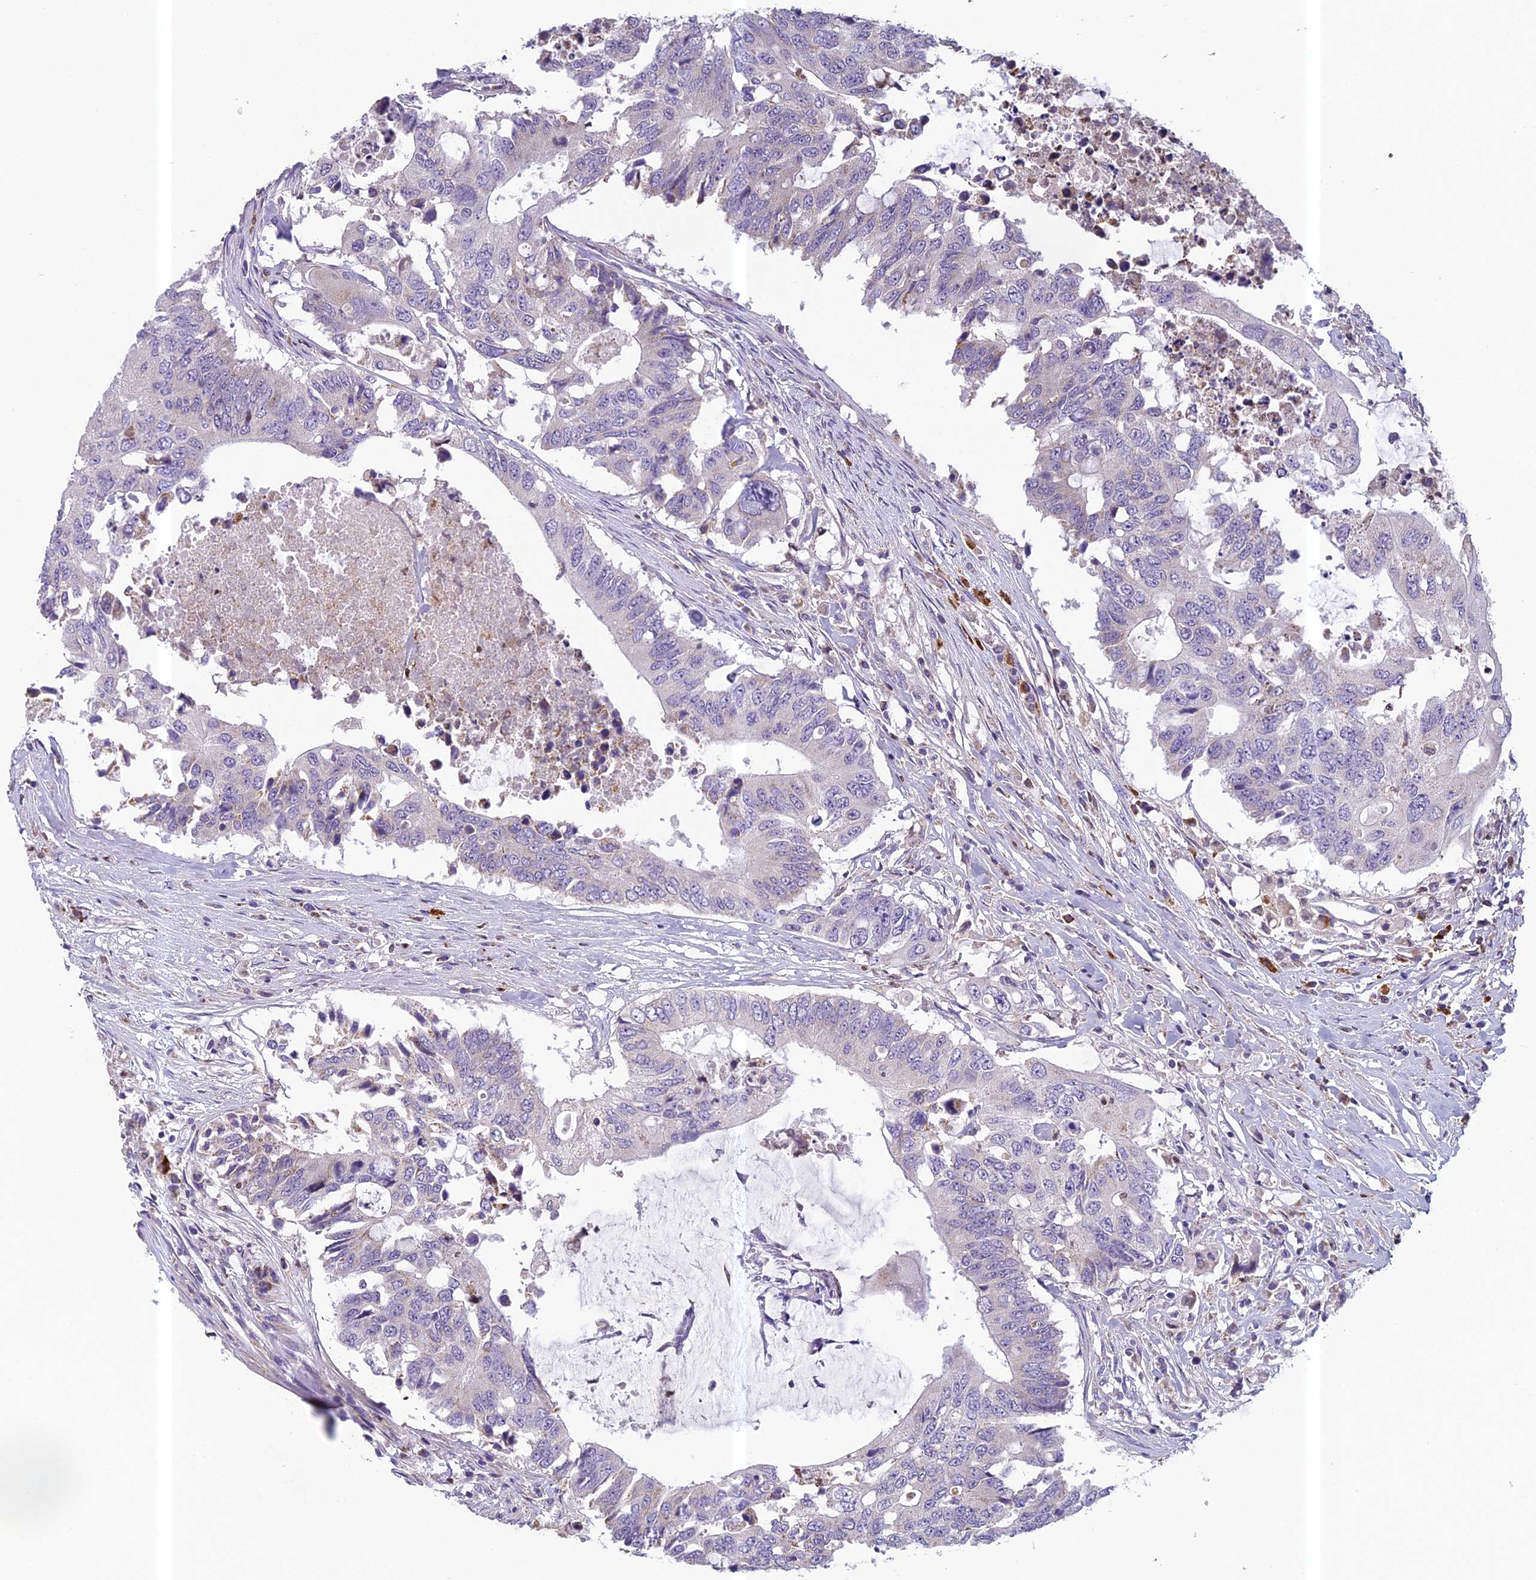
{"staining": {"intensity": "negative", "quantity": "none", "location": "none"}, "tissue": "colorectal cancer", "cell_type": "Tumor cells", "image_type": "cancer", "snomed": [{"axis": "morphology", "description": "Adenocarcinoma, NOS"}, {"axis": "topography", "description": "Colon"}], "caption": "IHC of adenocarcinoma (colorectal) displays no expression in tumor cells.", "gene": "ENSG00000188897", "patient": {"sex": "male", "age": 71}}